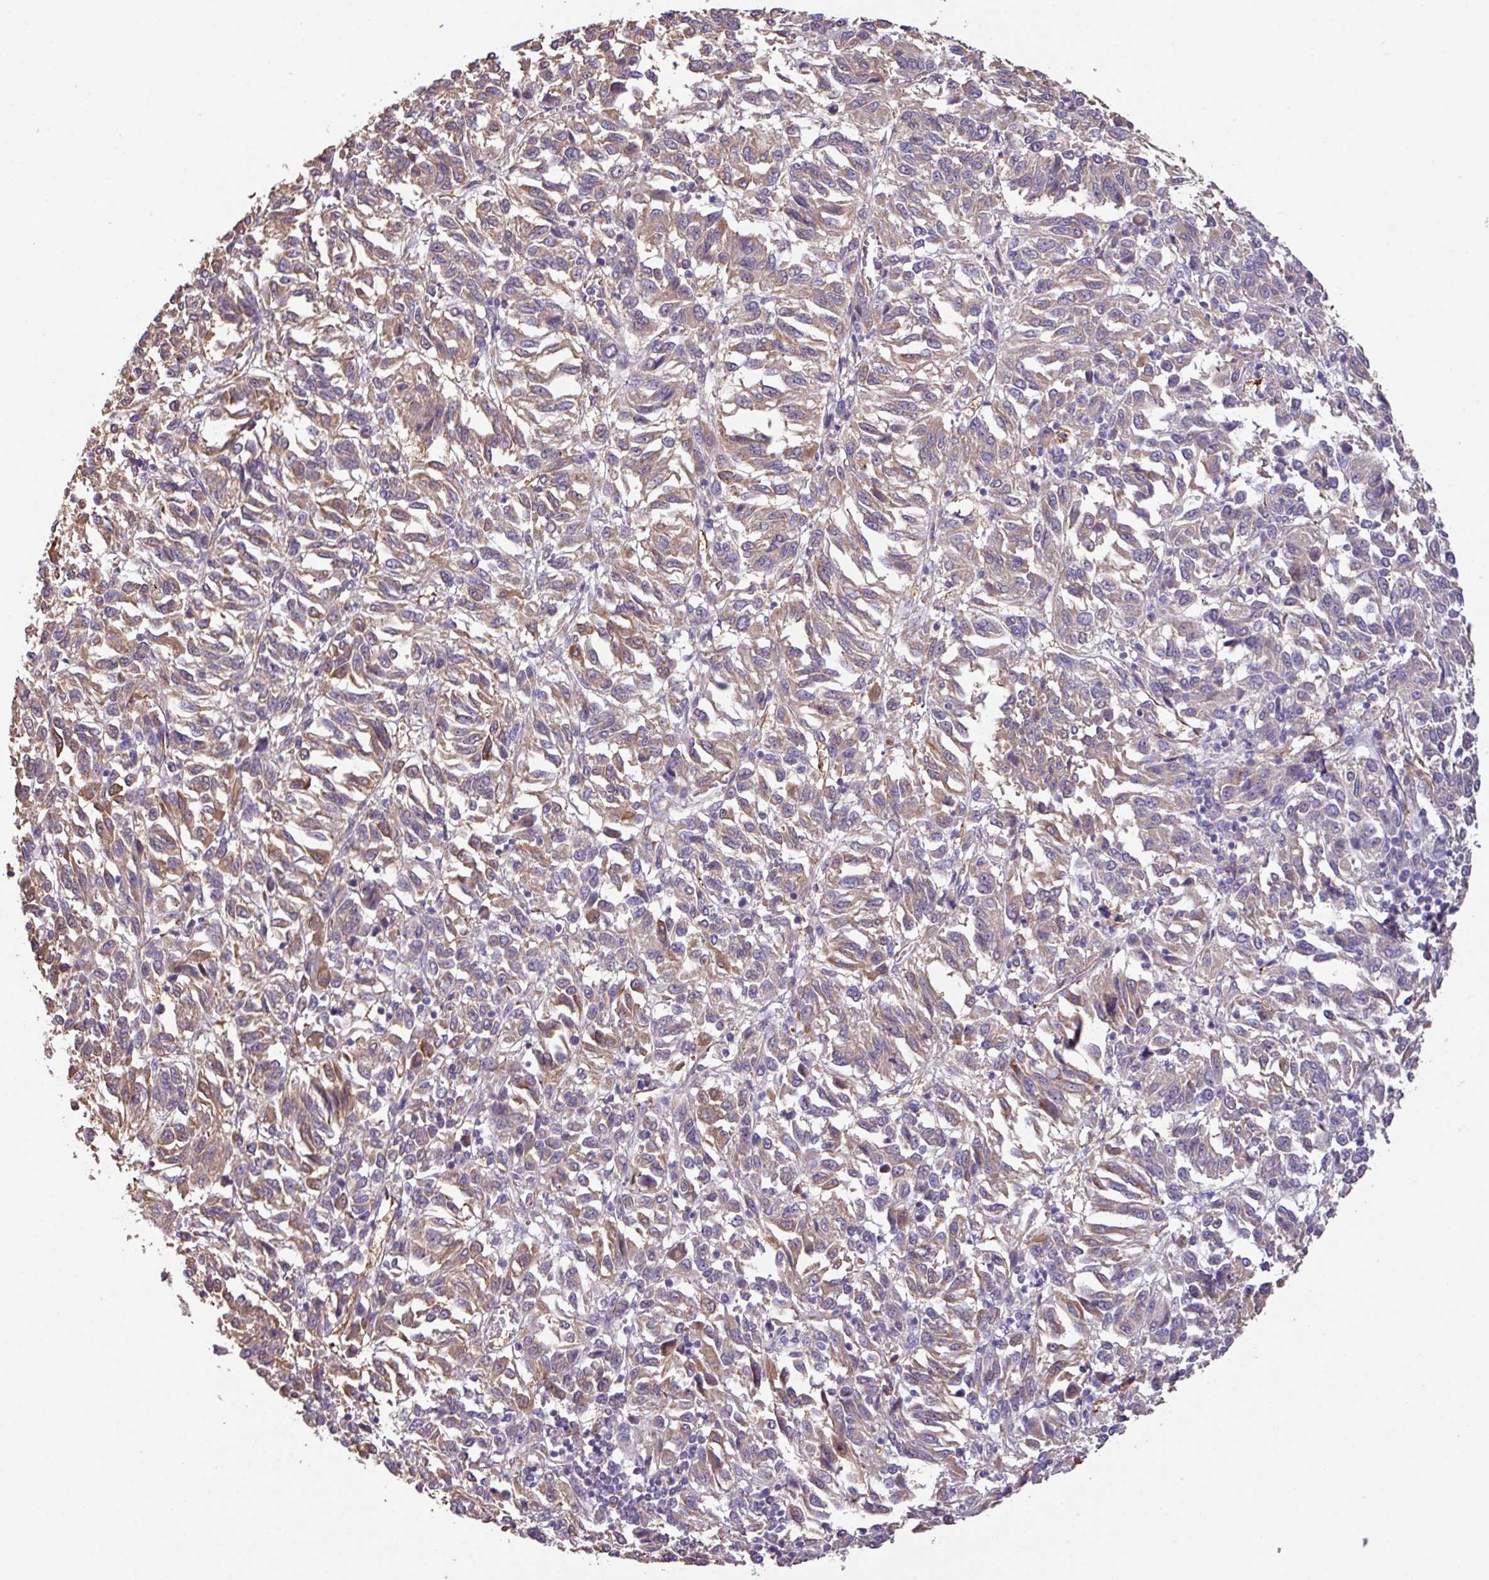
{"staining": {"intensity": "weak", "quantity": "25%-75%", "location": "cytoplasmic/membranous"}, "tissue": "melanoma", "cell_type": "Tumor cells", "image_type": "cancer", "snomed": [{"axis": "morphology", "description": "Malignant melanoma, Metastatic site"}, {"axis": "topography", "description": "Lung"}], "caption": "Melanoma stained with a protein marker shows weak staining in tumor cells.", "gene": "LRRC53", "patient": {"sex": "male", "age": 64}}